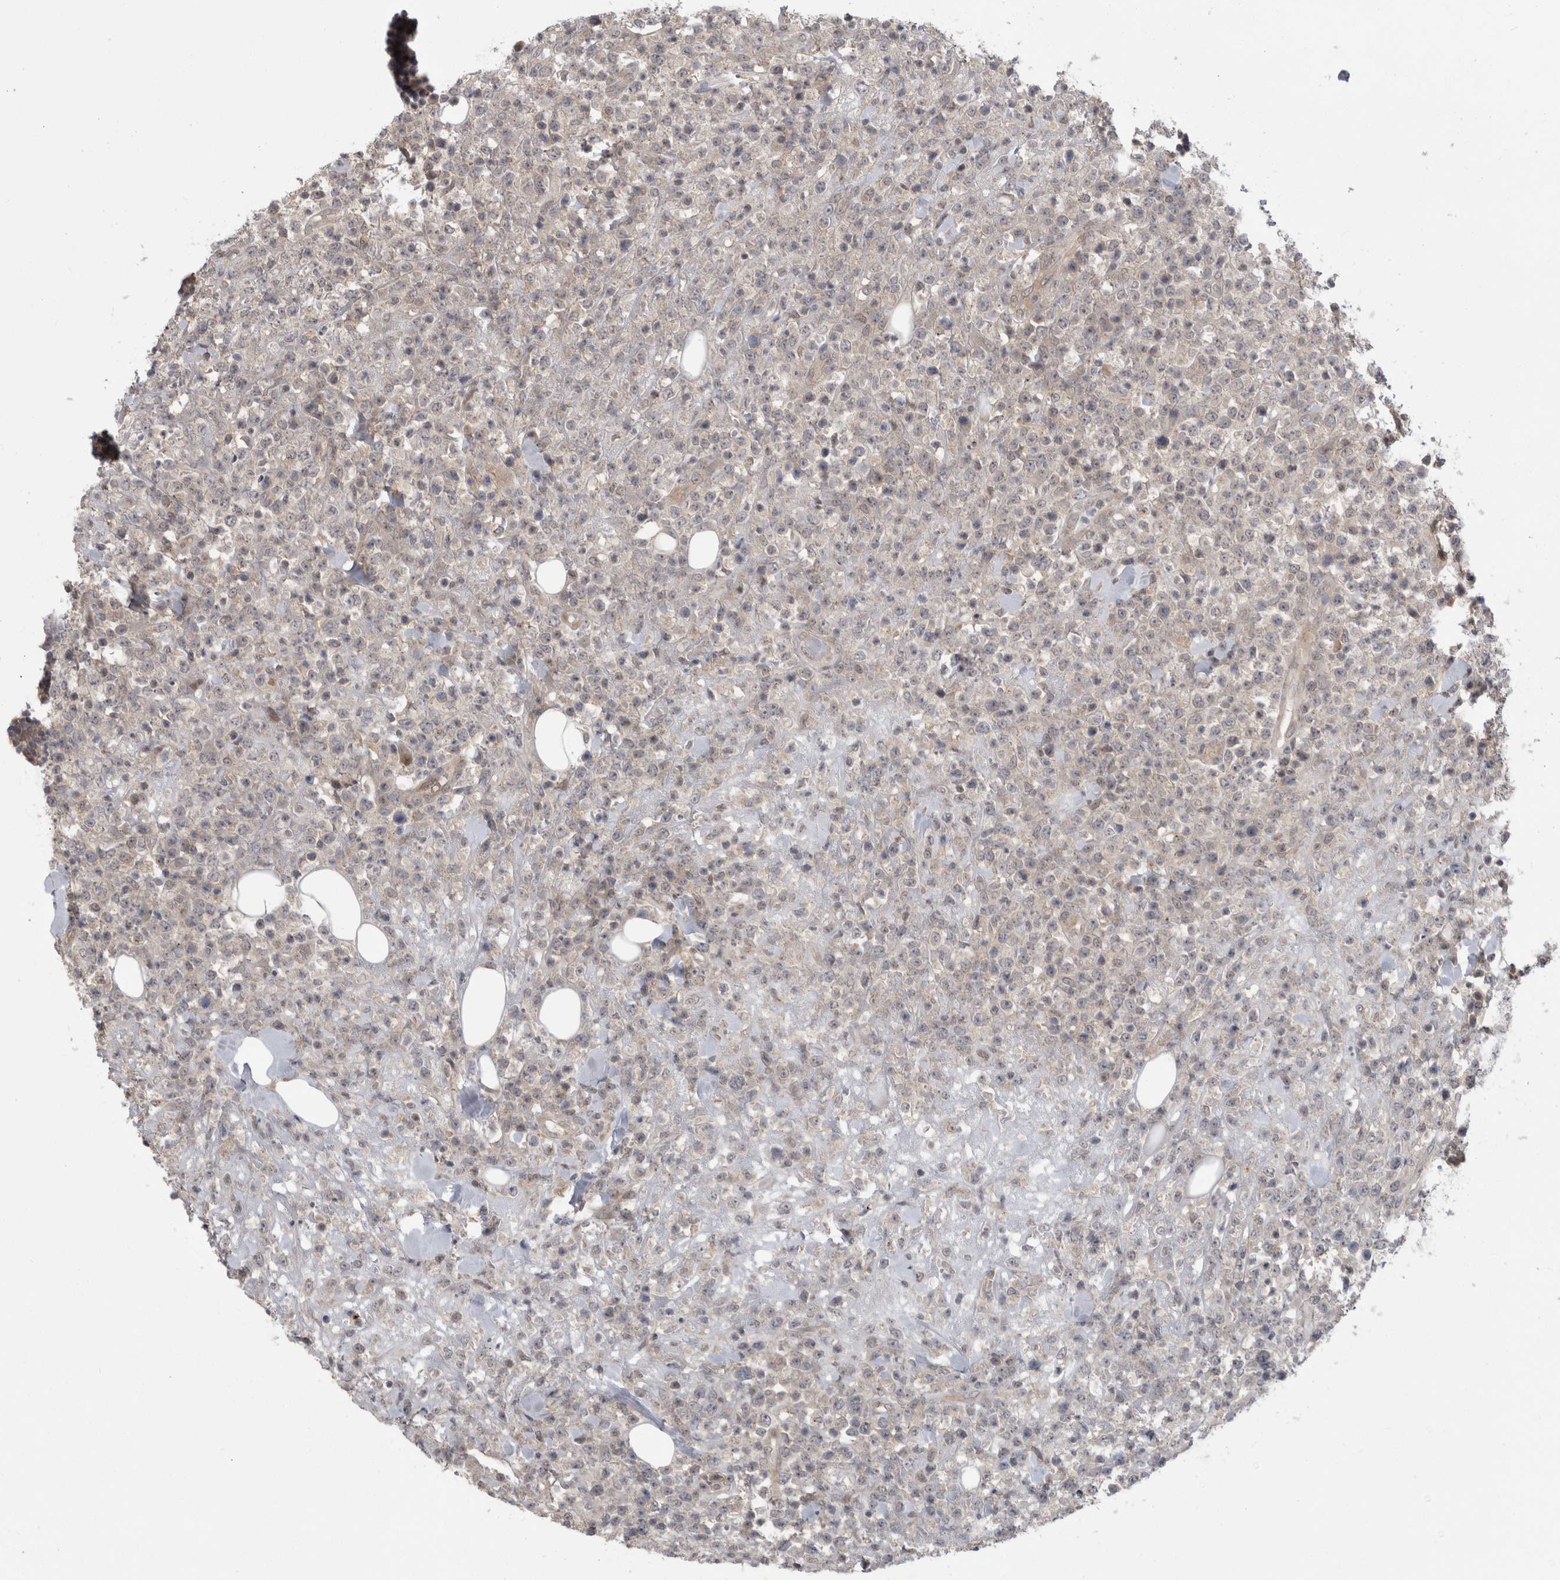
{"staining": {"intensity": "negative", "quantity": "none", "location": "none"}, "tissue": "lymphoma", "cell_type": "Tumor cells", "image_type": "cancer", "snomed": [{"axis": "morphology", "description": "Malignant lymphoma, non-Hodgkin's type, High grade"}, {"axis": "topography", "description": "Colon"}], "caption": "Tumor cells show no significant staining in malignant lymphoma, non-Hodgkin's type (high-grade).", "gene": "MTBP", "patient": {"sex": "female", "age": 53}}